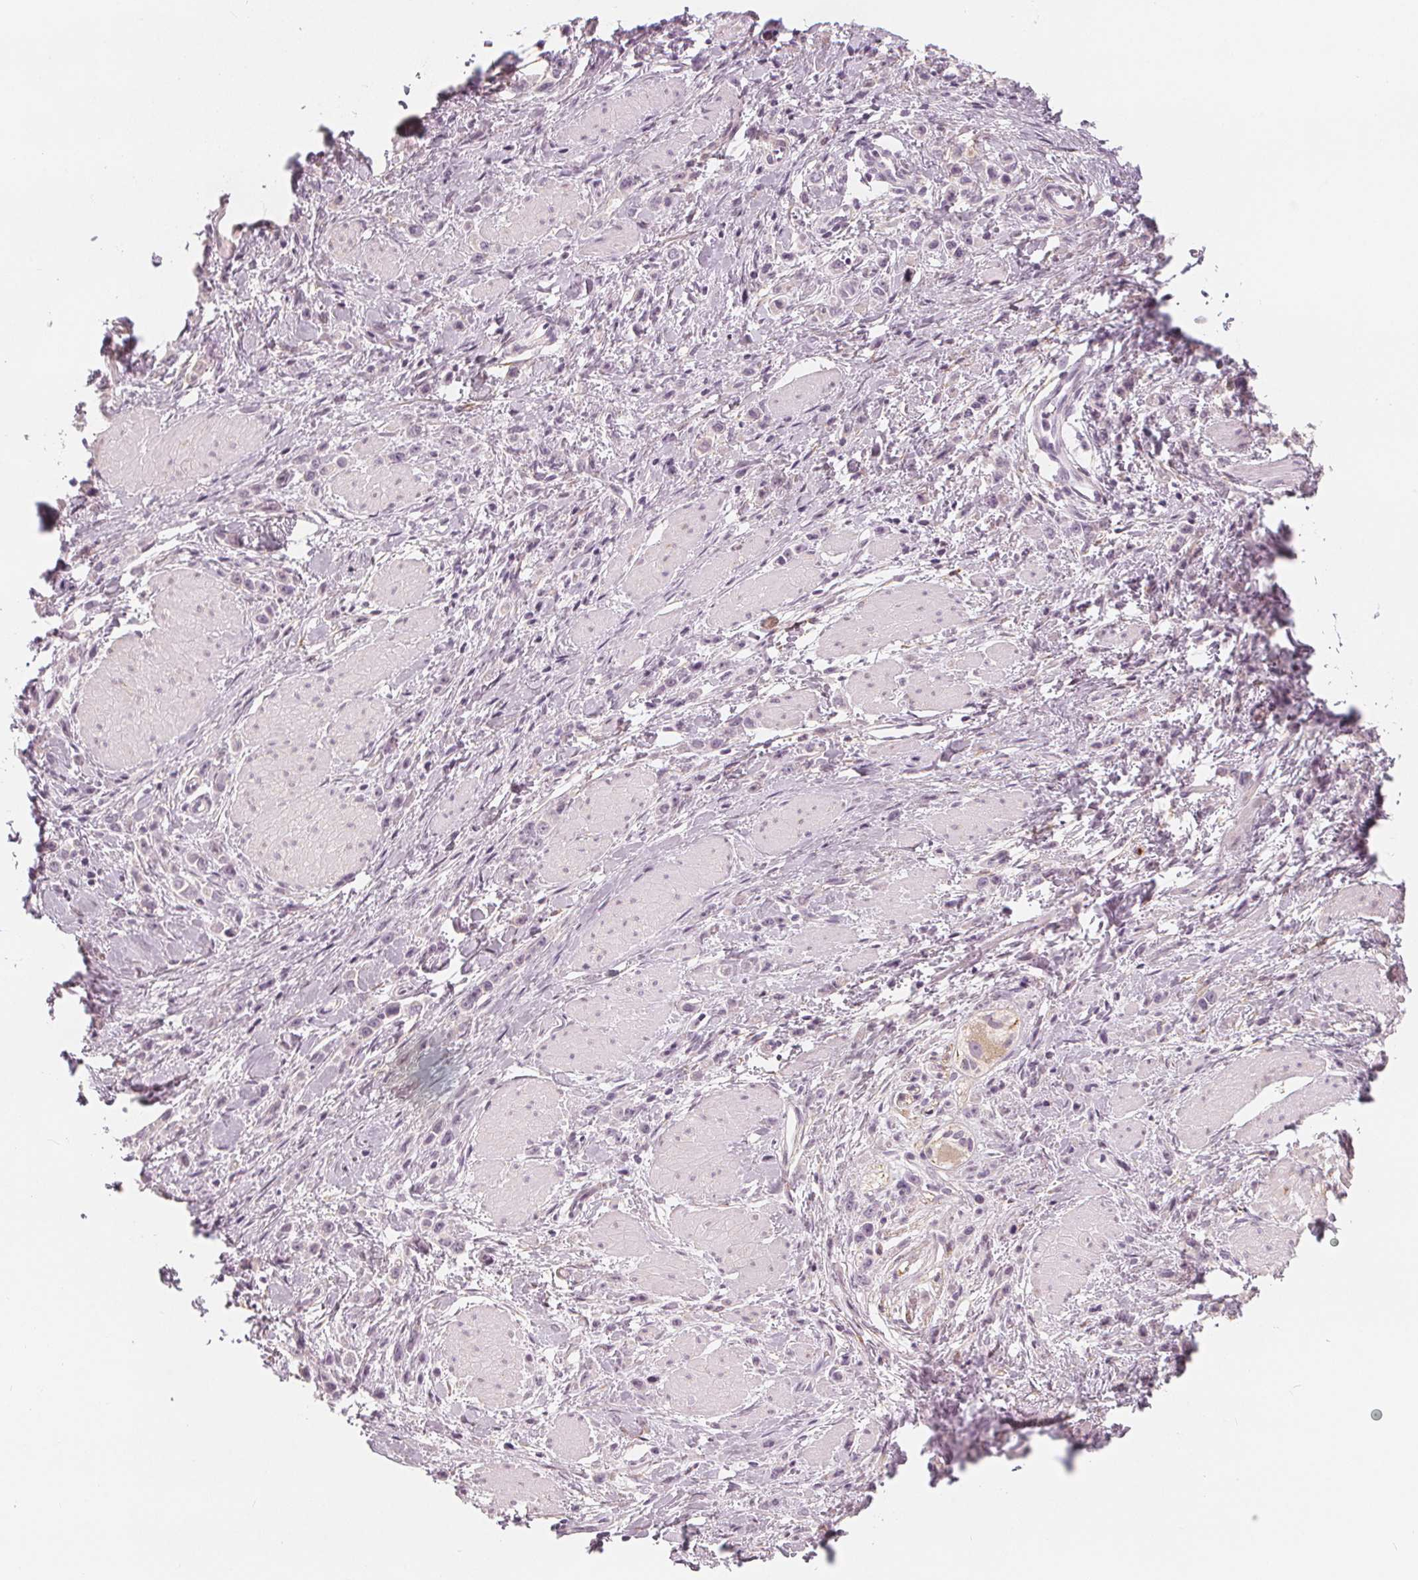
{"staining": {"intensity": "negative", "quantity": "none", "location": "none"}, "tissue": "stomach cancer", "cell_type": "Tumor cells", "image_type": "cancer", "snomed": [{"axis": "morphology", "description": "Adenocarcinoma, NOS"}, {"axis": "topography", "description": "Stomach"}], "caption": "Tumor cells are negative for protein expression in human adenocarcinoma (stomach).", "gene": "MAP1A", "patient": {"sex": "male", "age": 47}}